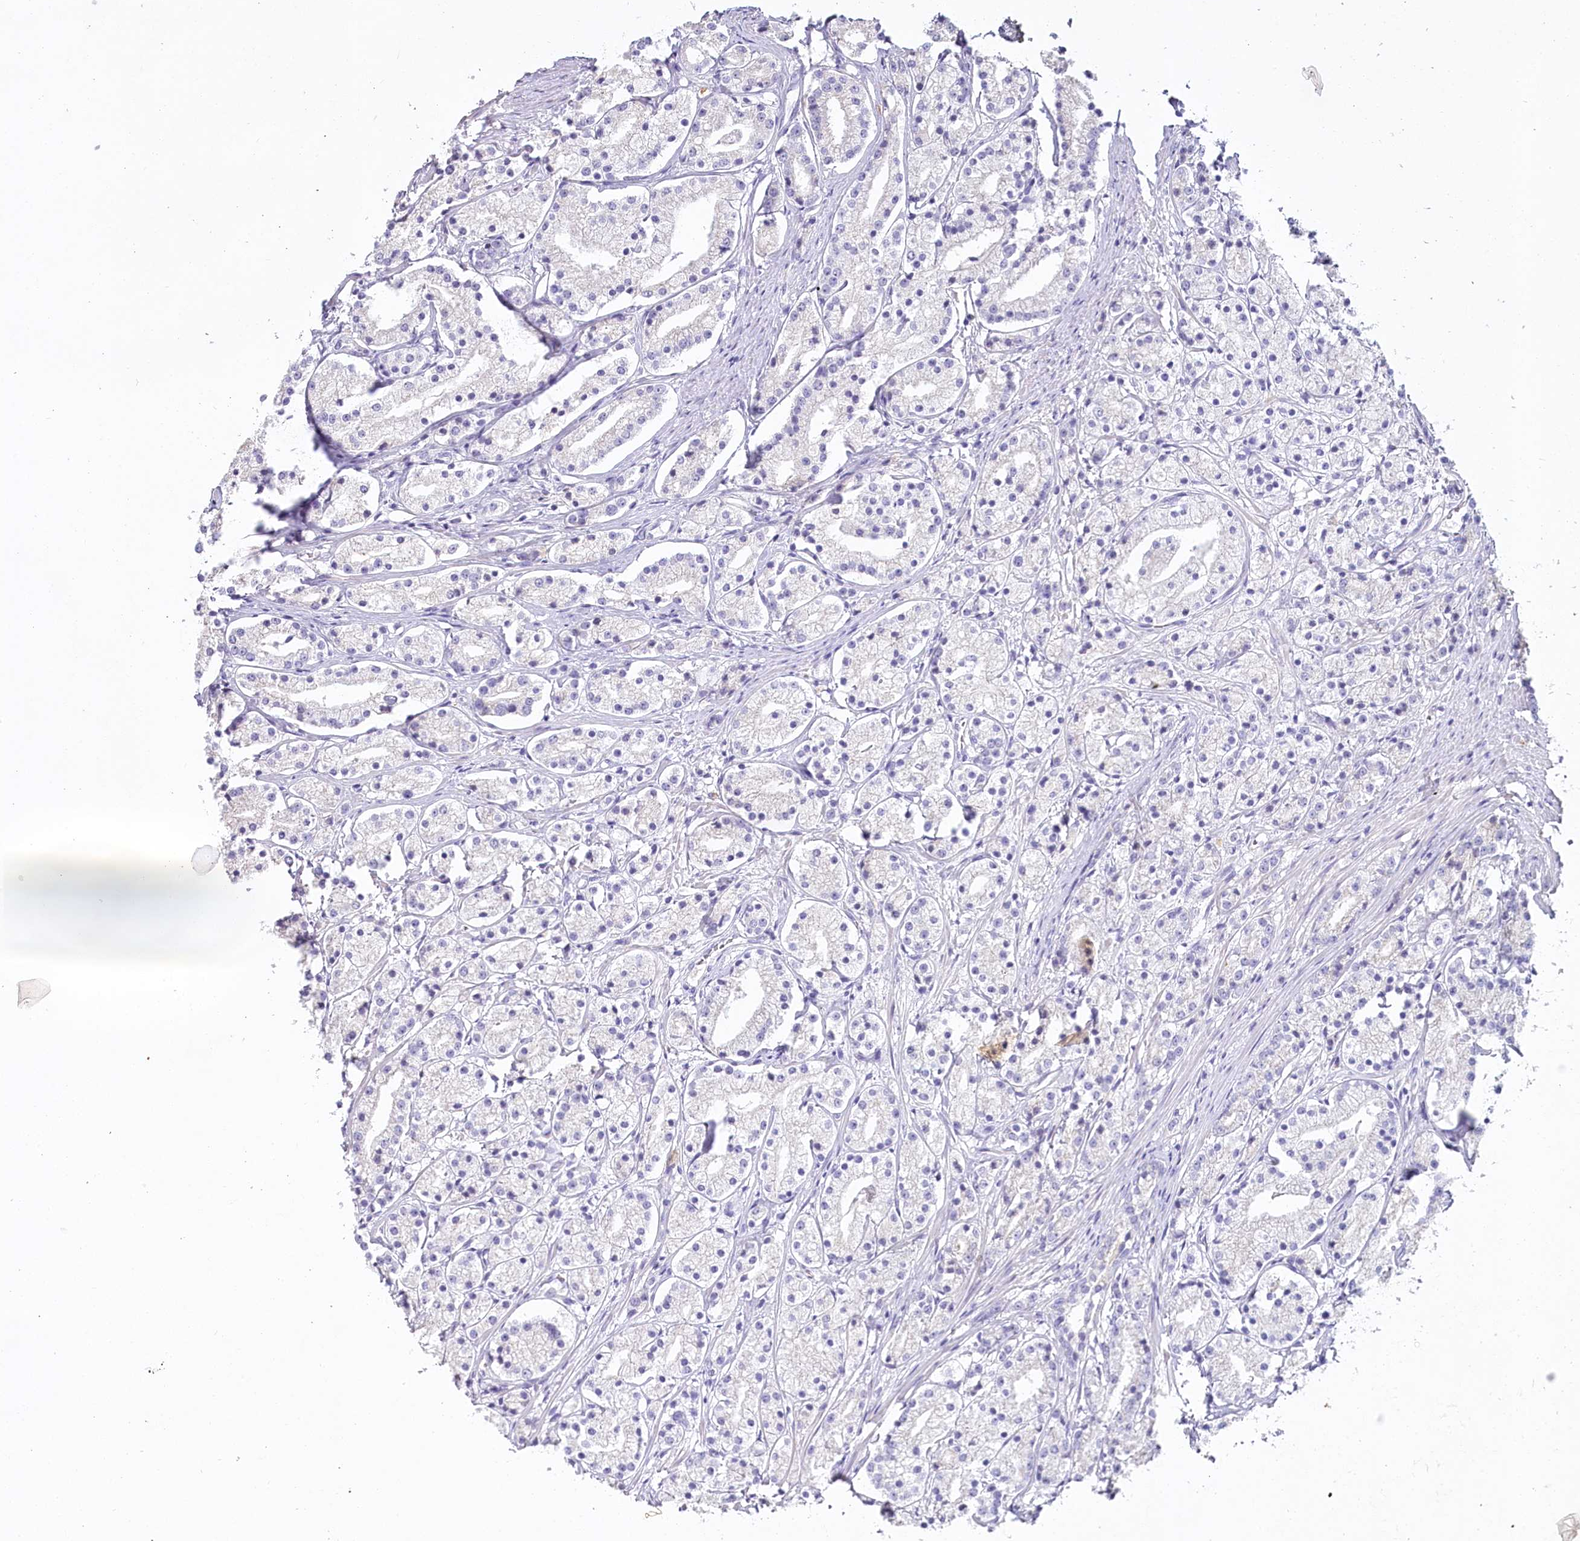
{"staining": {"intensity": "negative", "quantity": "none", "location": "none"}, "tissue": "prostate cancer", "cell_type": "Tumor cells", "image_type": "cancer", "snomed": [{"axis": "morphology", "description": "Adenocarcinoma, High grade"}, {"axis": "topography", "description": "Prostate"}], "caption": "IHC of prostate cancer reveals no staining in tumor cells.", "gene": "HPD", "patient": {"sex": "male", "age": 69}}